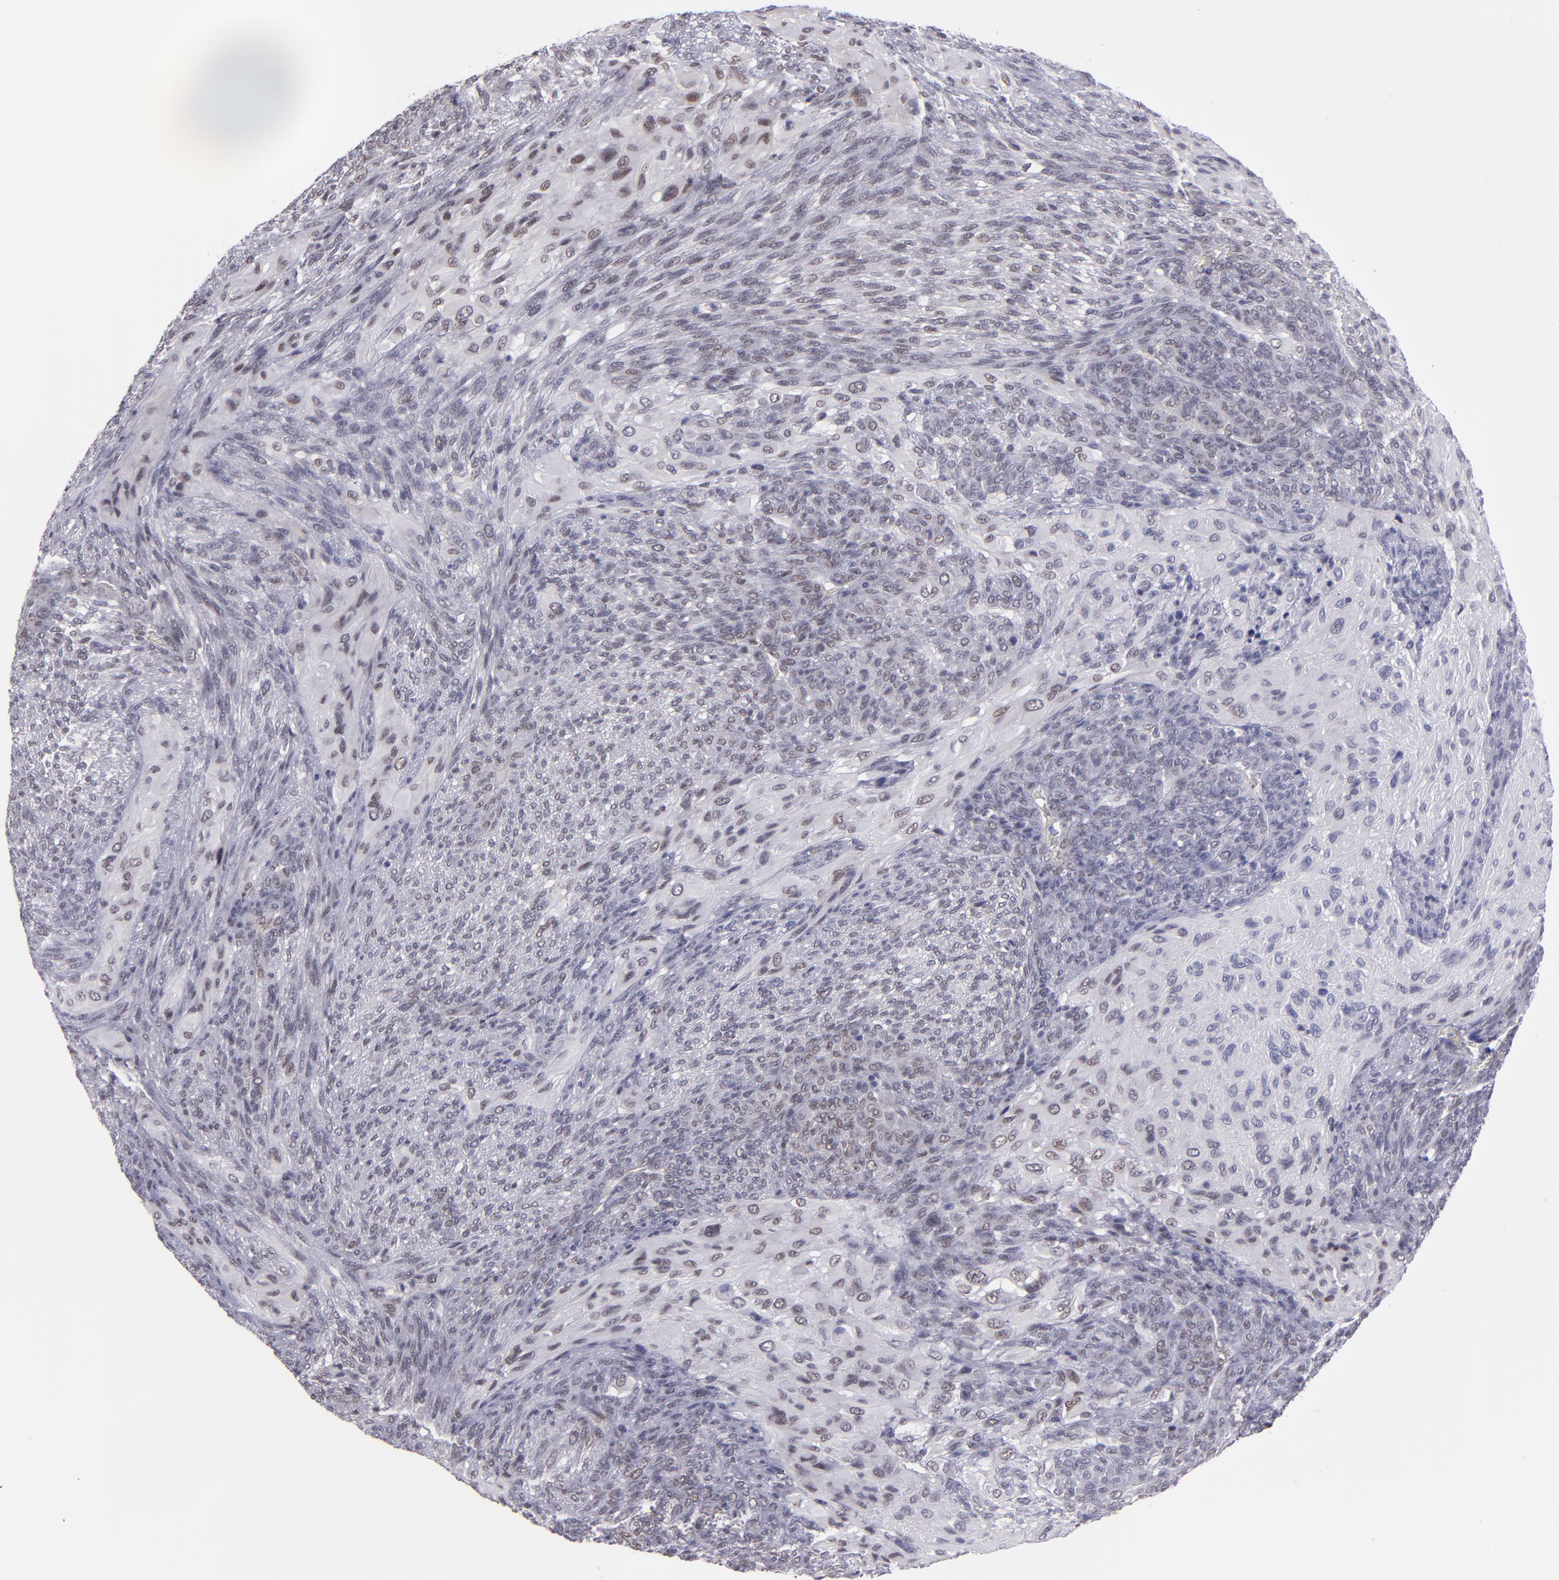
{"staining": {"intensity": "weak", "quantity": "25%-75%", "location": "nuclear"}, "tissue": "glioma", "cell_type": "Tumor cells", "image_type": "cancer", "snomed": [{"axis": "morphology", "description": "Glioma, malignant, High grade"}, {"axis": "topography", "description": "Cerebral cortex"}], "caption": "Tumor cells display weak nuclear expression in approximately 25%-75% of cells in glioma.", "gene": "OTUB2", "patient": {"sex": "female", "age": 55}}